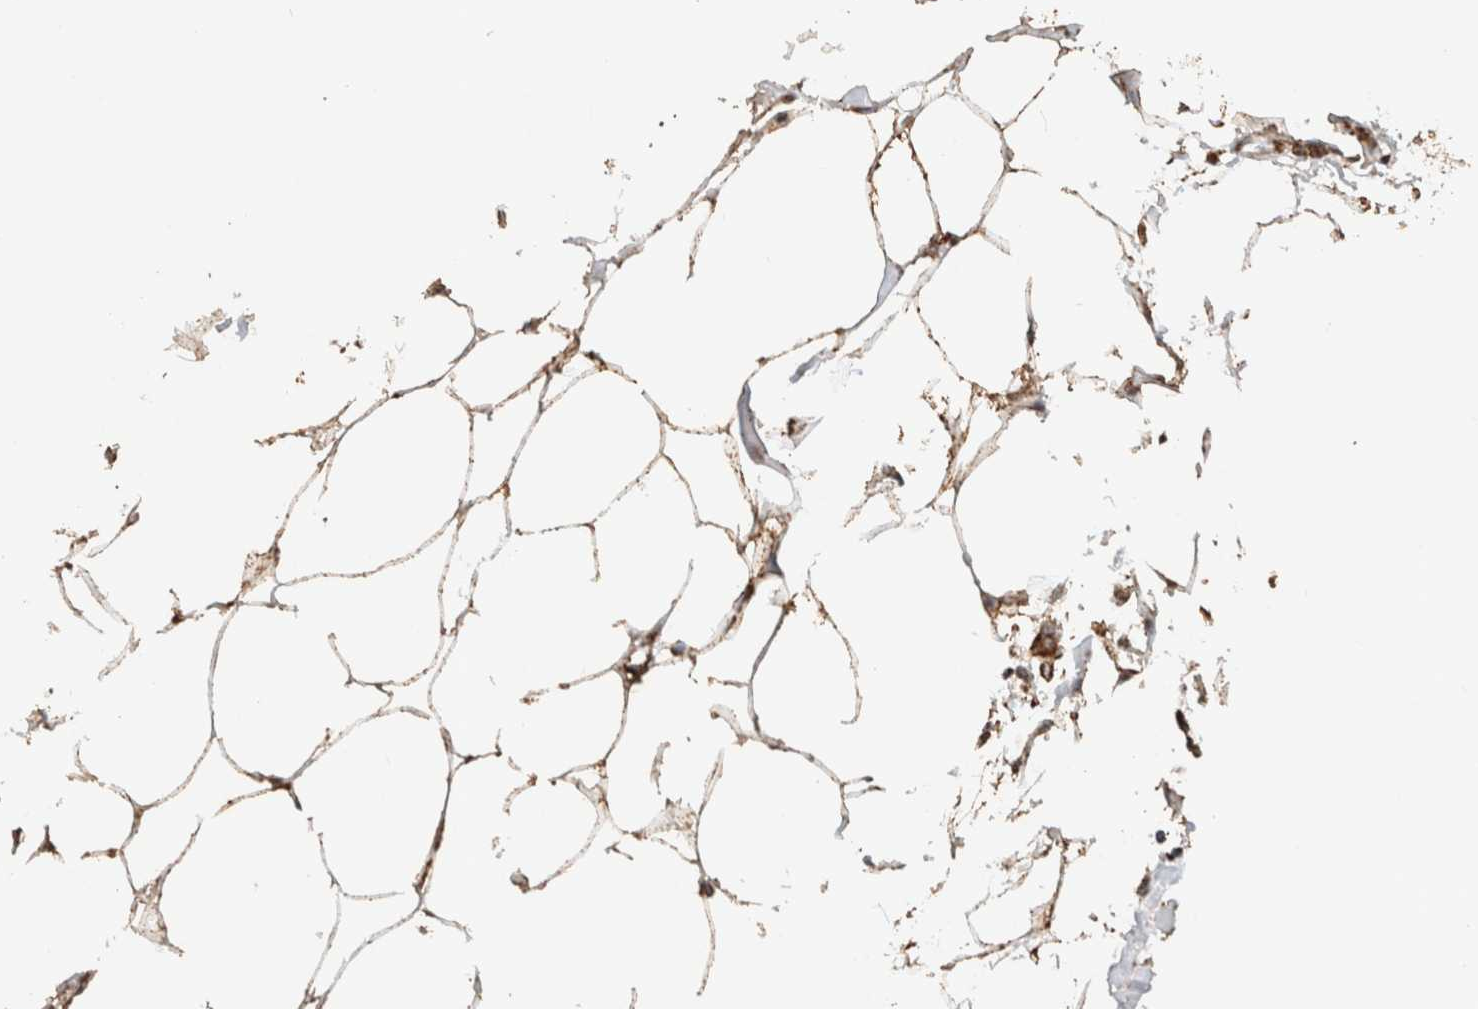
{"staining": {"intensity": "strong", "quantity": ">75%", "location": "cytoplasmic/membranous"}, "tissue": "adipose tissue", "cell_type": "Adipocytes", "image_type": "normal", "snomed": [{"axis": "morphology", "description": "Normal tissue, NOS"}, {"axis": "morphology", "description": "Adenocarcinoma, NOS"}, {"axis": "topography", "description": "Colon"}, {"axis": "topography", "description": "Peripheral nerve tissue"}], "caption": "IHC micrograph of benign human adipose tissue stained for a protein (brown), which demonstrates high levels of strong cytoplasmic/membranous expression in about >75% of adipocytes.", "gene": "SDC2", "patient": {"sex": "male", "age": 14}}